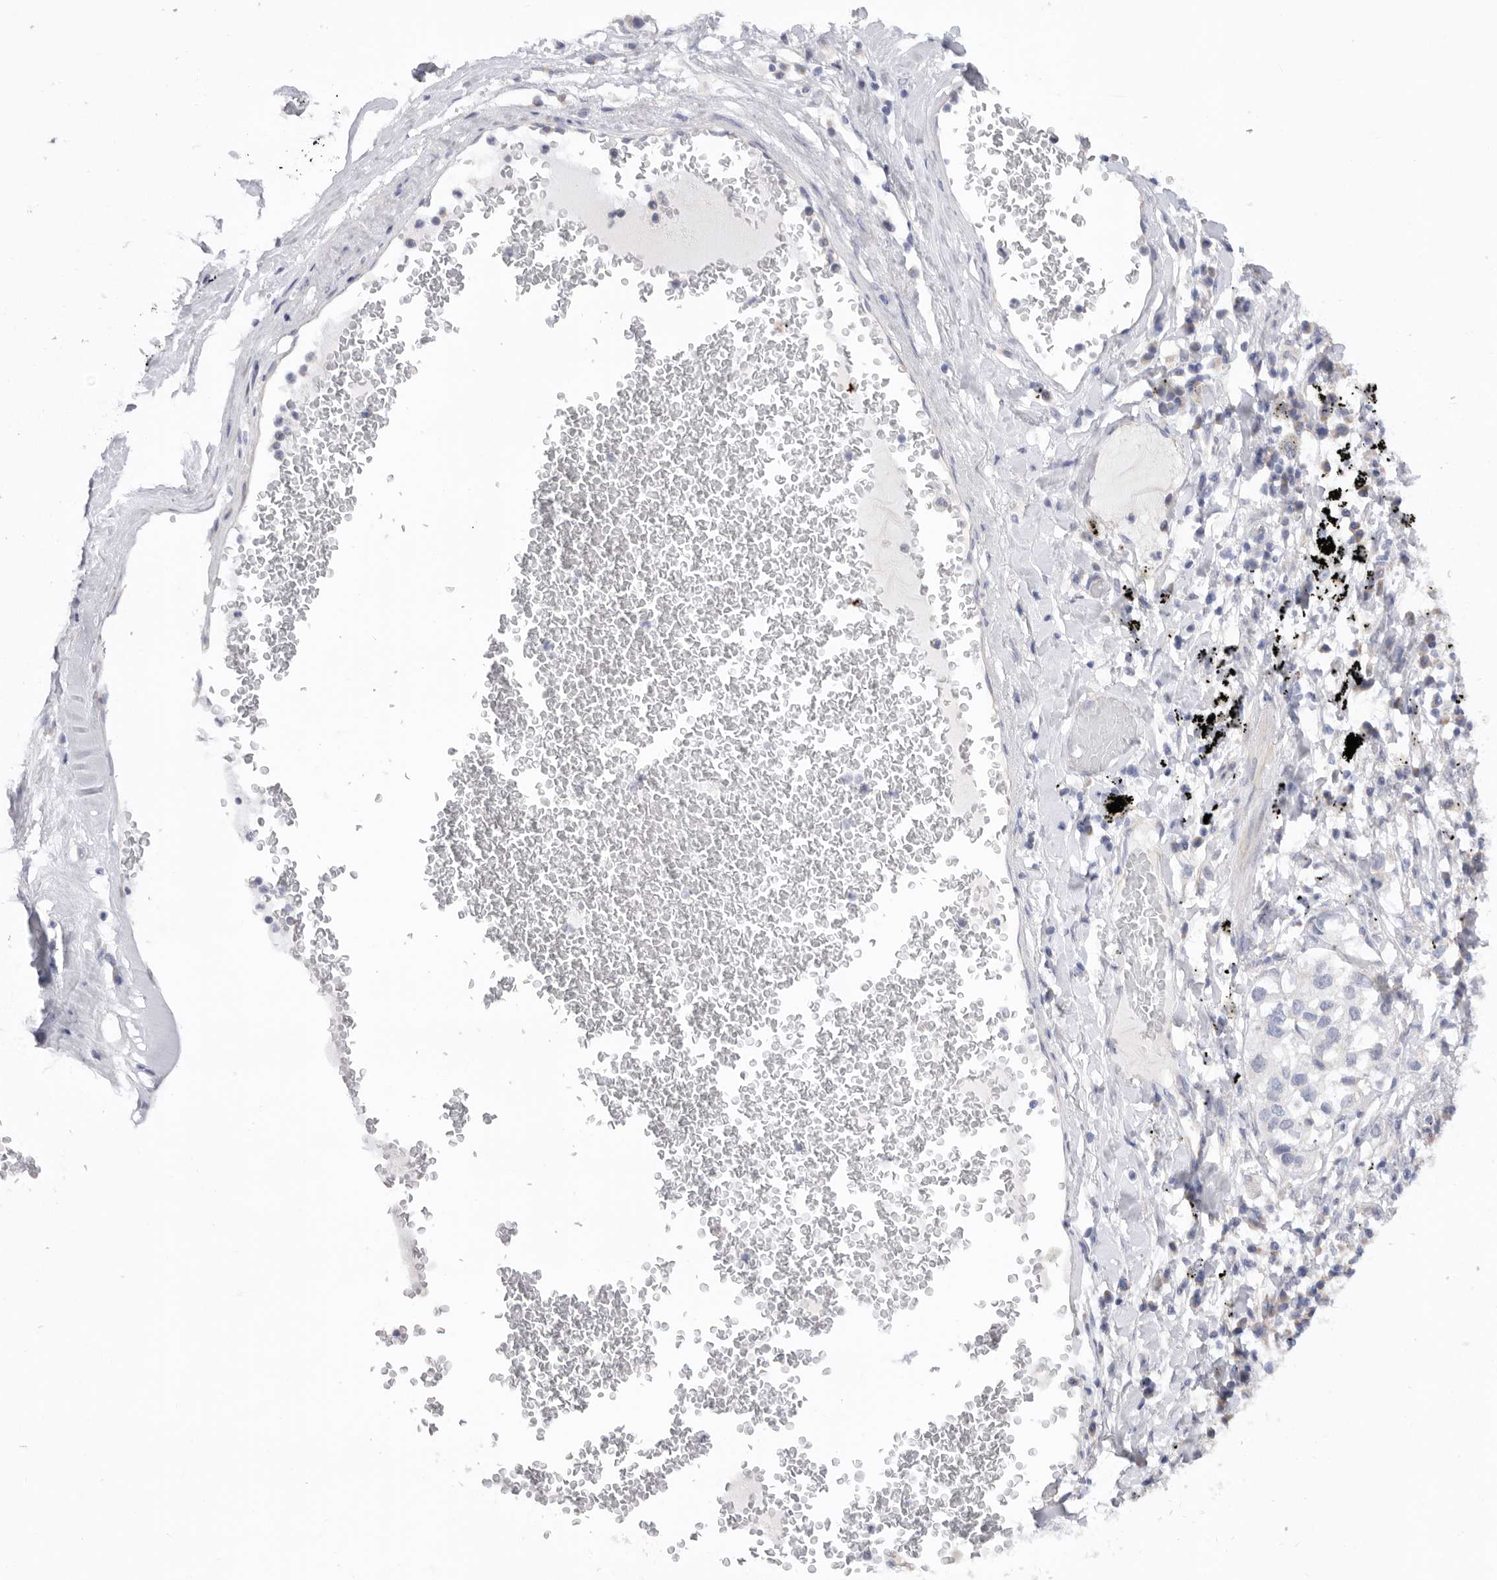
{"staining": {"intensity": "negative", "quantity": "none", "location": "none"}, "tissue": "lung cancer", "cell_type": "Tumor cells", "image_type": "cancer", "snomed": [{"axis": "morphology", "description": "Adenocarcinoma, NOS"}, {"axis": "topography", "description": "Lung"}], "caption": "An IHC micrograph of lung adenocarcinoma is shown. There is no staining in tumor cells of lung adenocarcinoma.", "gene": "MTFR1L", "patient": {"sex": "male", "age": 63}}